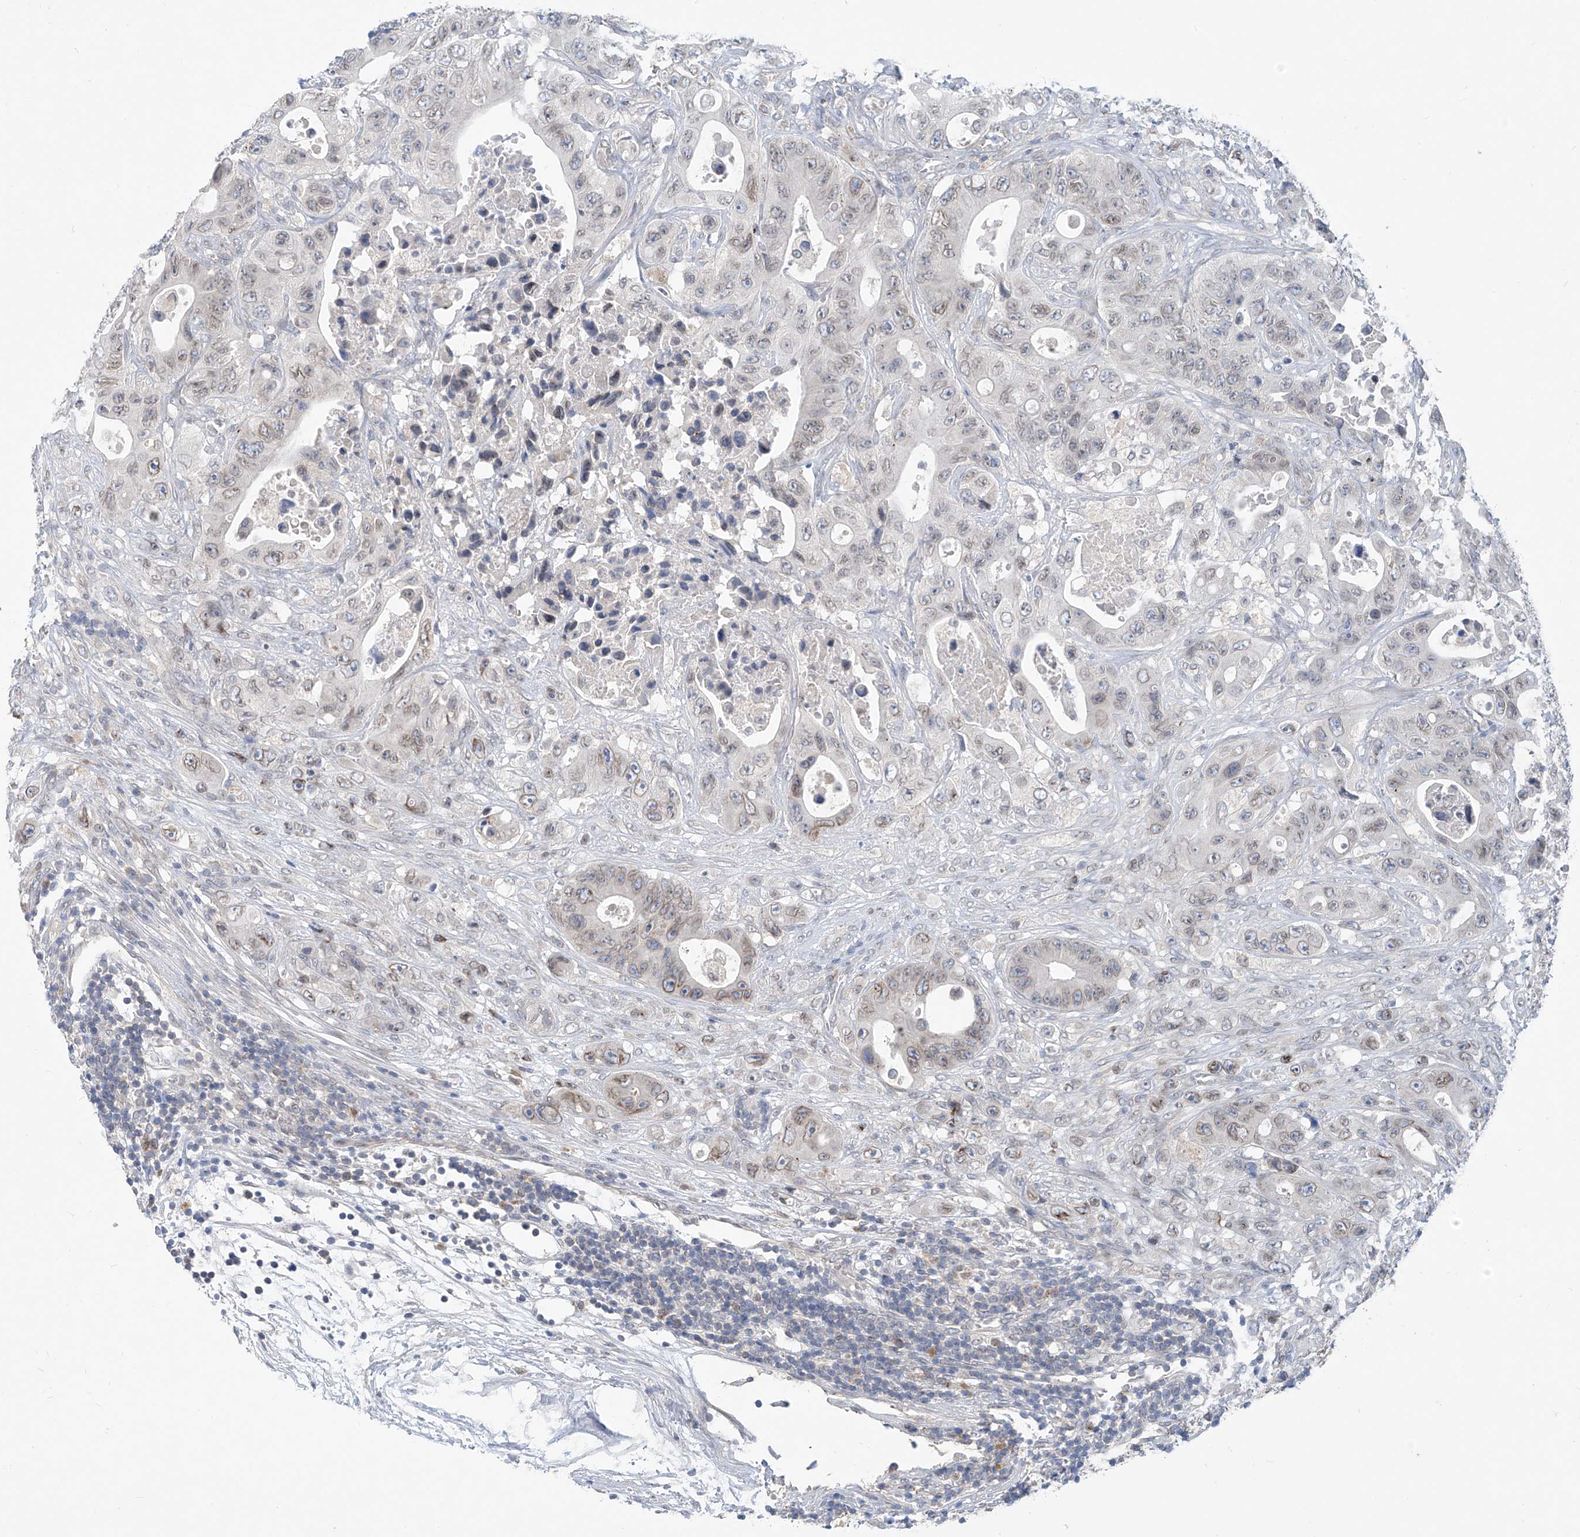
{"staining": {"intensity": "weak", "quantity": "25%-75%", "location": "cytoplasmic/membranous,nuclear"}, "tissue": "colorectal cancer", "cell_type": "Tumor cells", "image_type": "cancer", "snomed": [{"axis": "morphology", "description": "Adenocarcinoma, NOS"}, {"axis": "topography", "description": "Colon"}], "caption": "Immunohistochemical staining of human adenocarcinoma (colorectal) displays low levels of weak cytoplasmic/membranous and nuclear positivity in approximately 25%-75% of tumor cells. Immunohistochemistry (ihc) stains the protein in brown and the nuclei are stained blue.", "gene": "KRTAP25-1", "patient": {"sex": "female", "age": 46}}